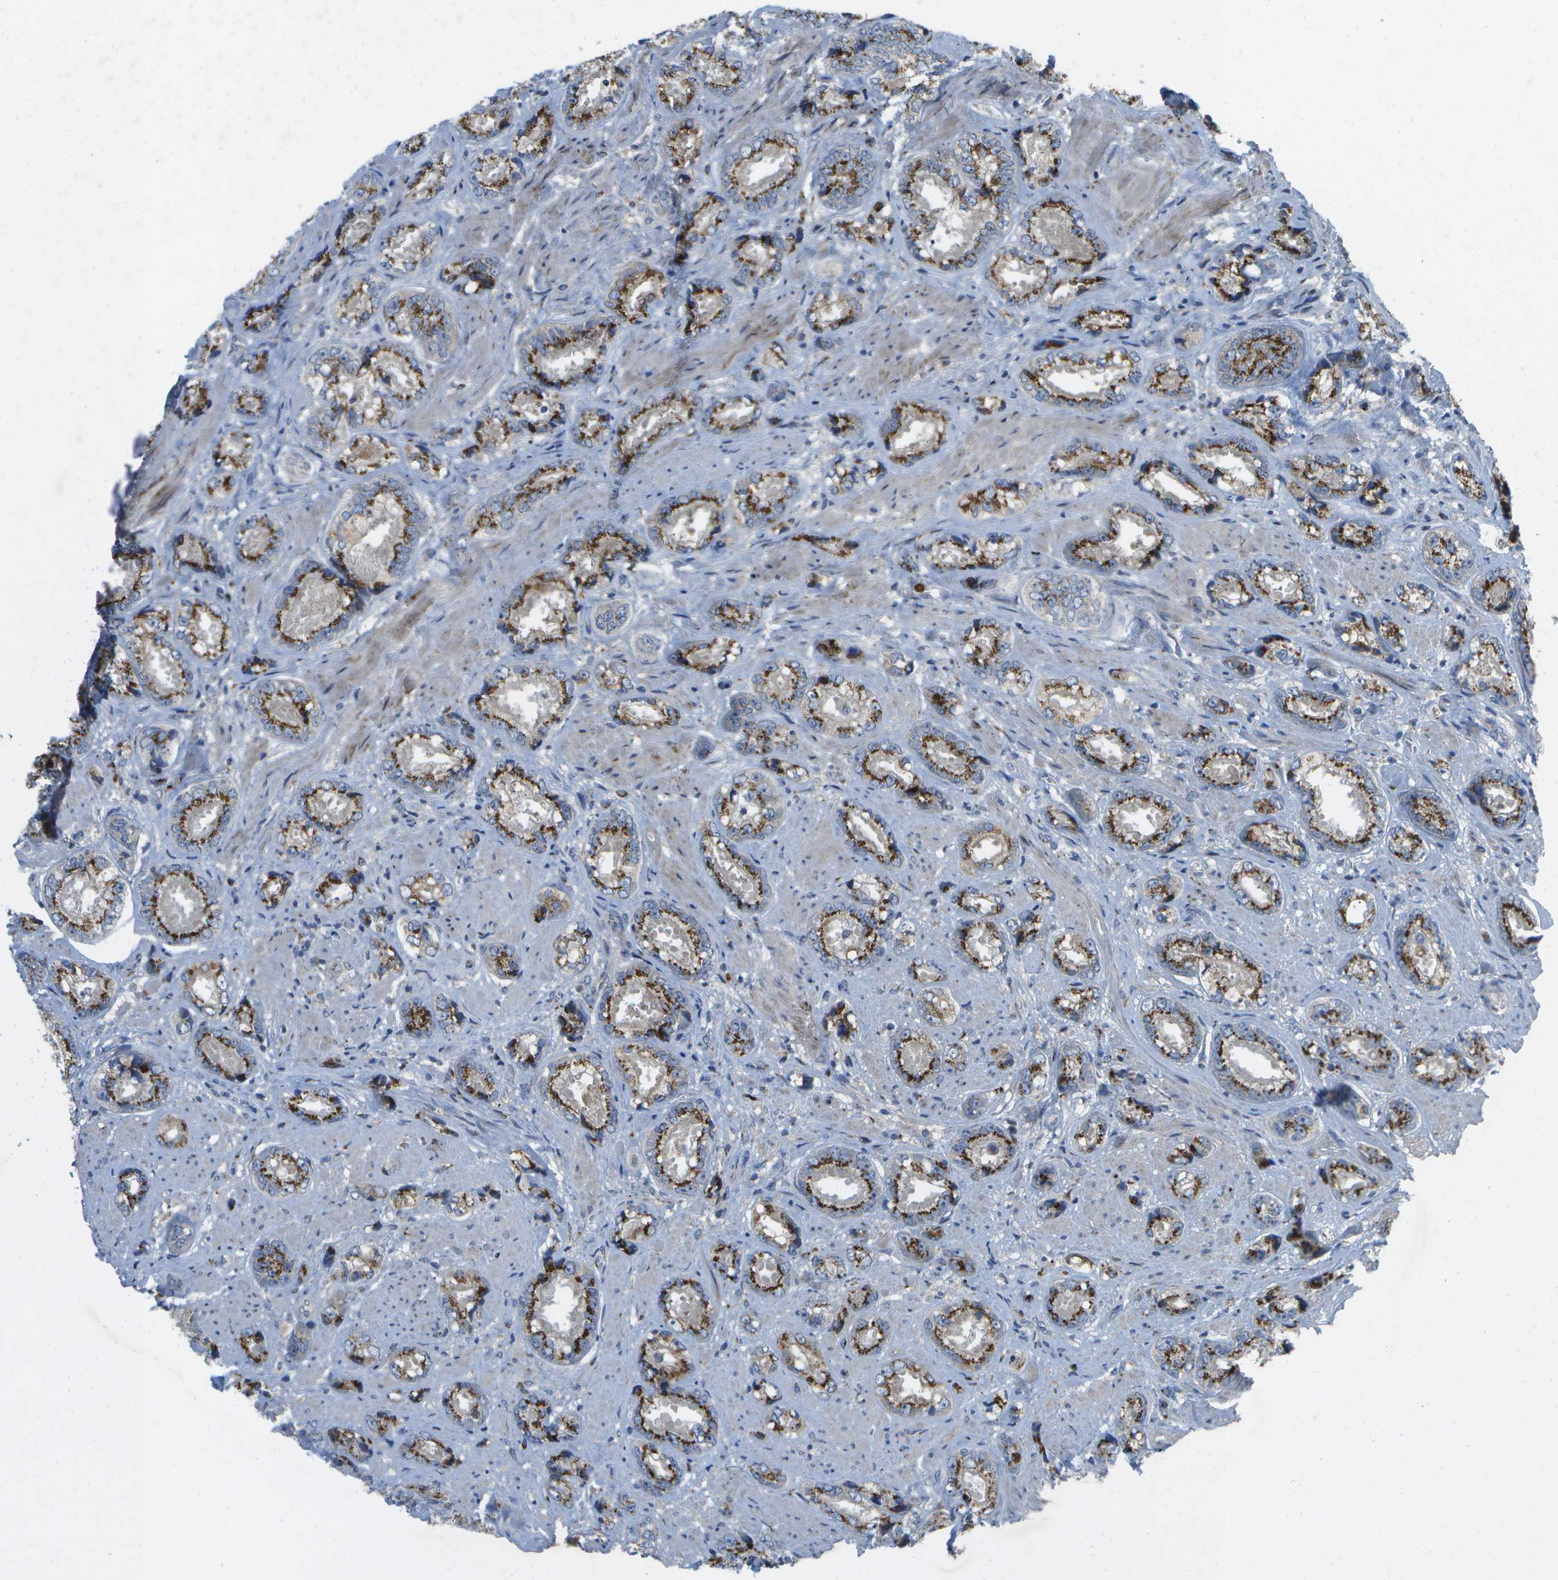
{"staining": {"intensity": "strong", "quantity": ">75%", "location": "cytoplasmic/membranous"}, "tissue": "prostate cancer", "cell_type": "Tumor cells", "image_type": "cancer", "snomed": [{"axis": "morphology", "description": "Adenocarcinoma, High grade"}, {"axis": "topography", "description": "Prostate"}], "caption": "Prostate cancer stained with DAB (3,3'-diaminobenzidine) immunohistochemistry (IHC) demonstrates high levels of strong cytoplasmic/membranous positivity in about >75% of tumor cells.", "gene": "QSOX2", "patient": {"sex": "male", "age": 61}}